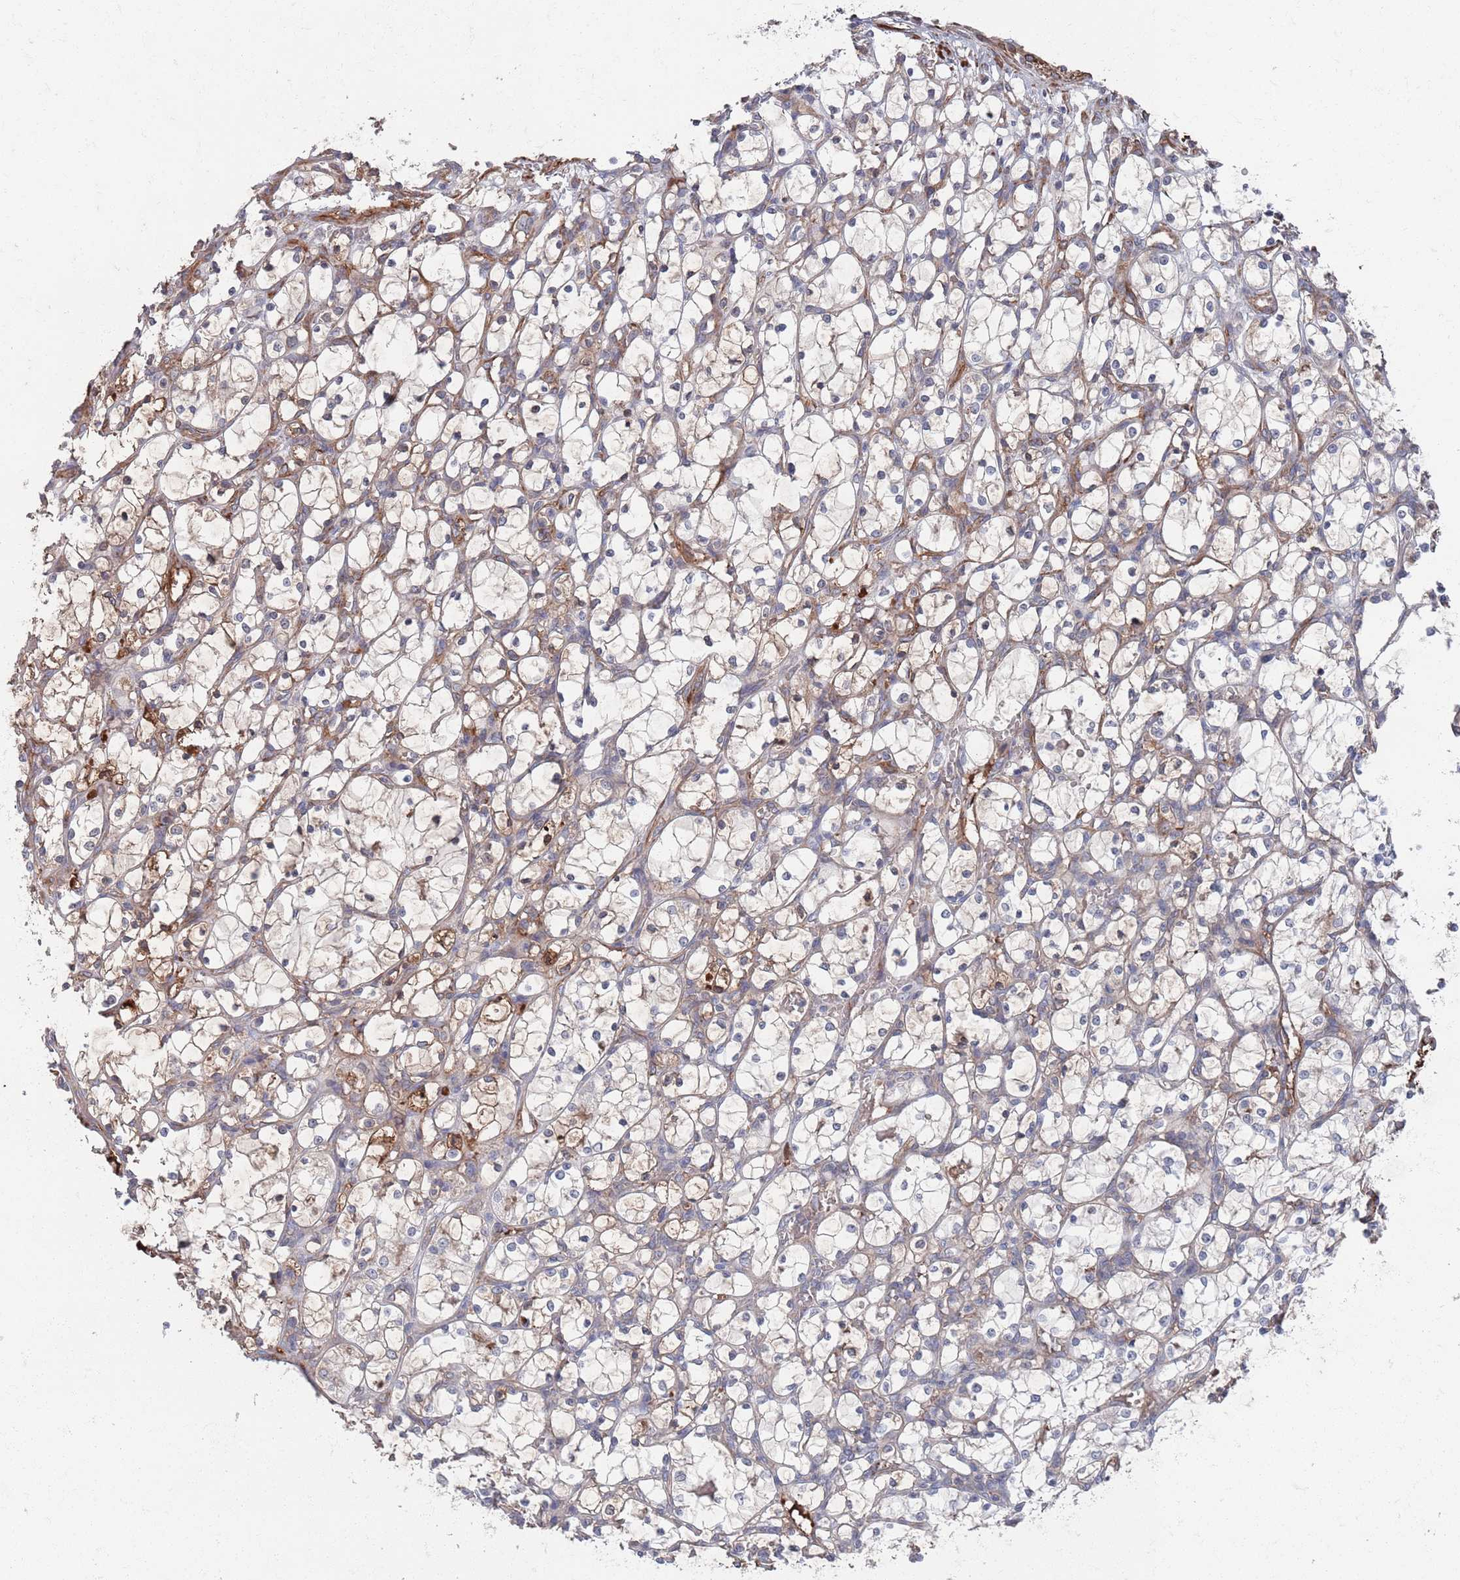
{"staining": {"intensity": "moderate", "quantity": "25%-75%", "location": "cytoplasmic/membranous"}, "tissue": "renal cancer", "cell_type": "Tumor cells", "image_type": "cancer", "snomed": [{"axis": "morphology", "description": "Adenocarcinoma, NOS"}, {"axis": "topography", "description": "Kidney"}], "caption": "The histopathology image demonstrates a brown stain indicating the presence of a protein in the cytoplasmic/membranous of tumor cells in renal cancer. (DAB = brown stain, brightfield microscopy at high magnification).", "gene": "PLEKHA4", "patient": {"sex": "female", "age": 69}}